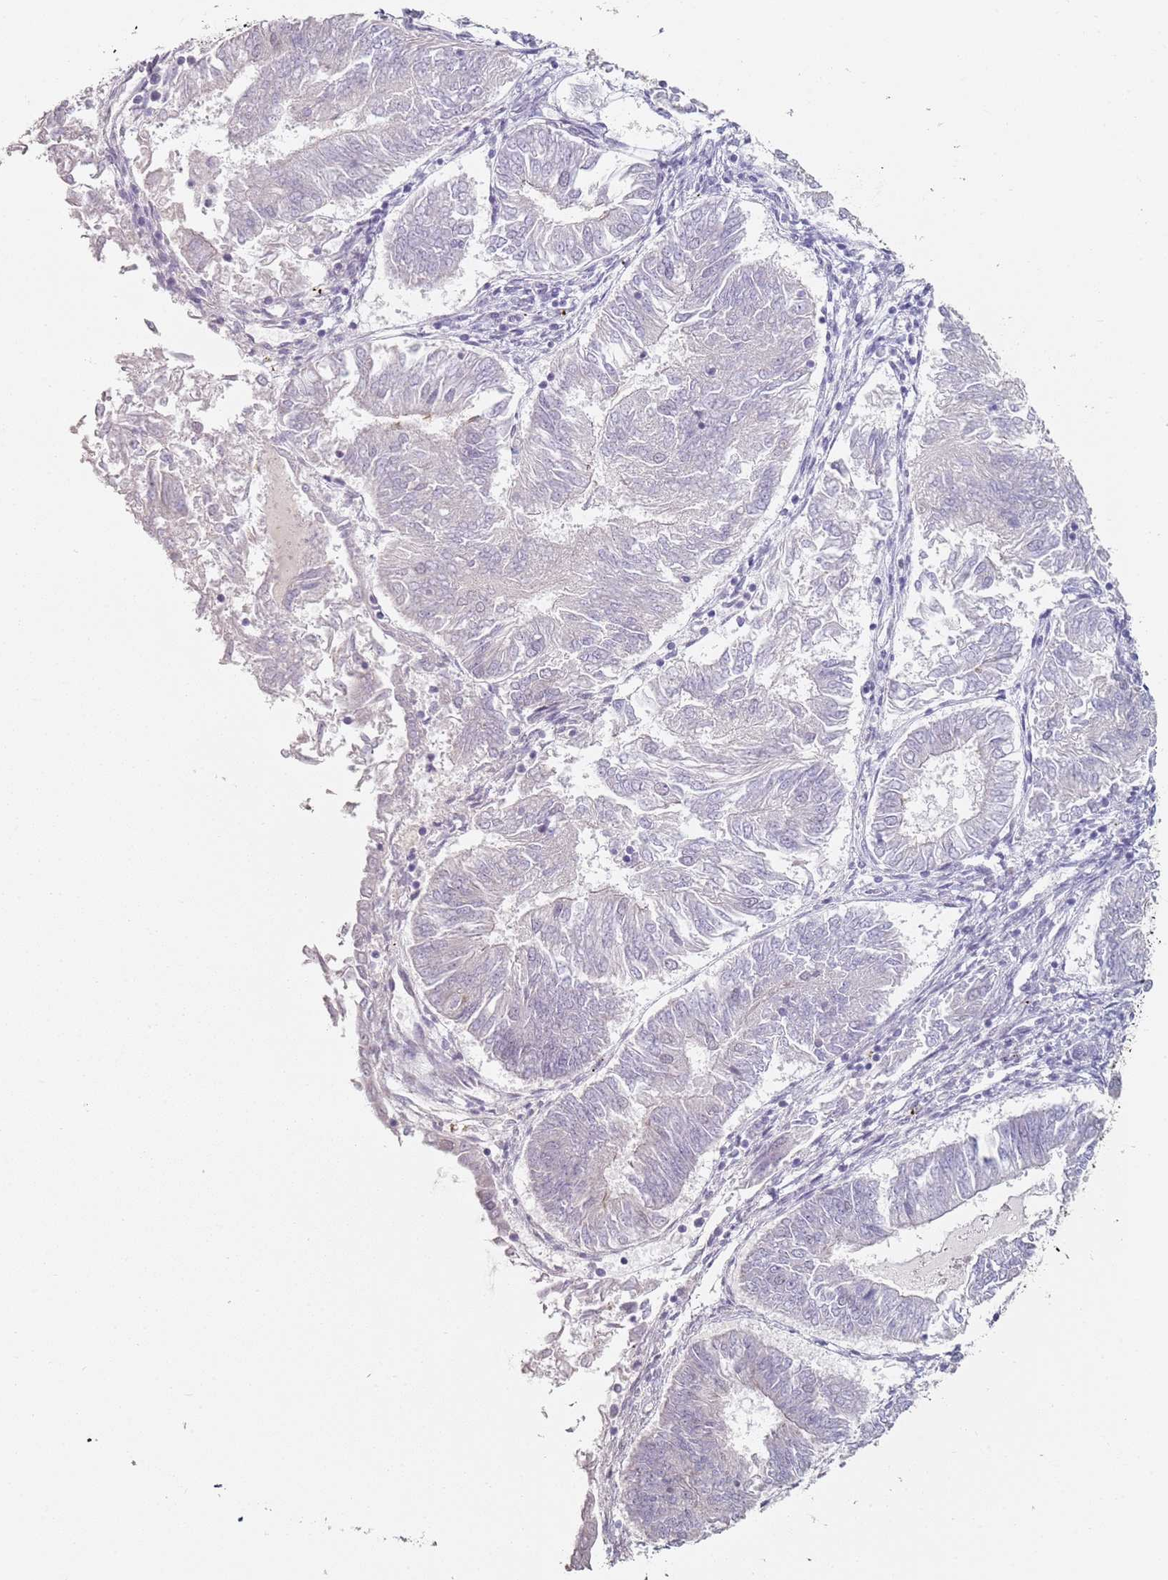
{"staining": {"intensity": "negative", "quantity": "none", "location": "none"}, "tissue": "endometrial cancer", "cell_type": "Tumor cells", "image_type": "cancer", "snomed": [{"axis": "morphology", "description": "Adenocarcinoma, NOS"}, {"axis": "topography", "description": "Endometrium"}], "caption": "Endometrial adenocarcinoma stained for a protein using immunohistochemistry (IHC) reveals no staining tumor cells.", "gene": "DNAH11", "patient": {"sex": "female", "age": 58}}